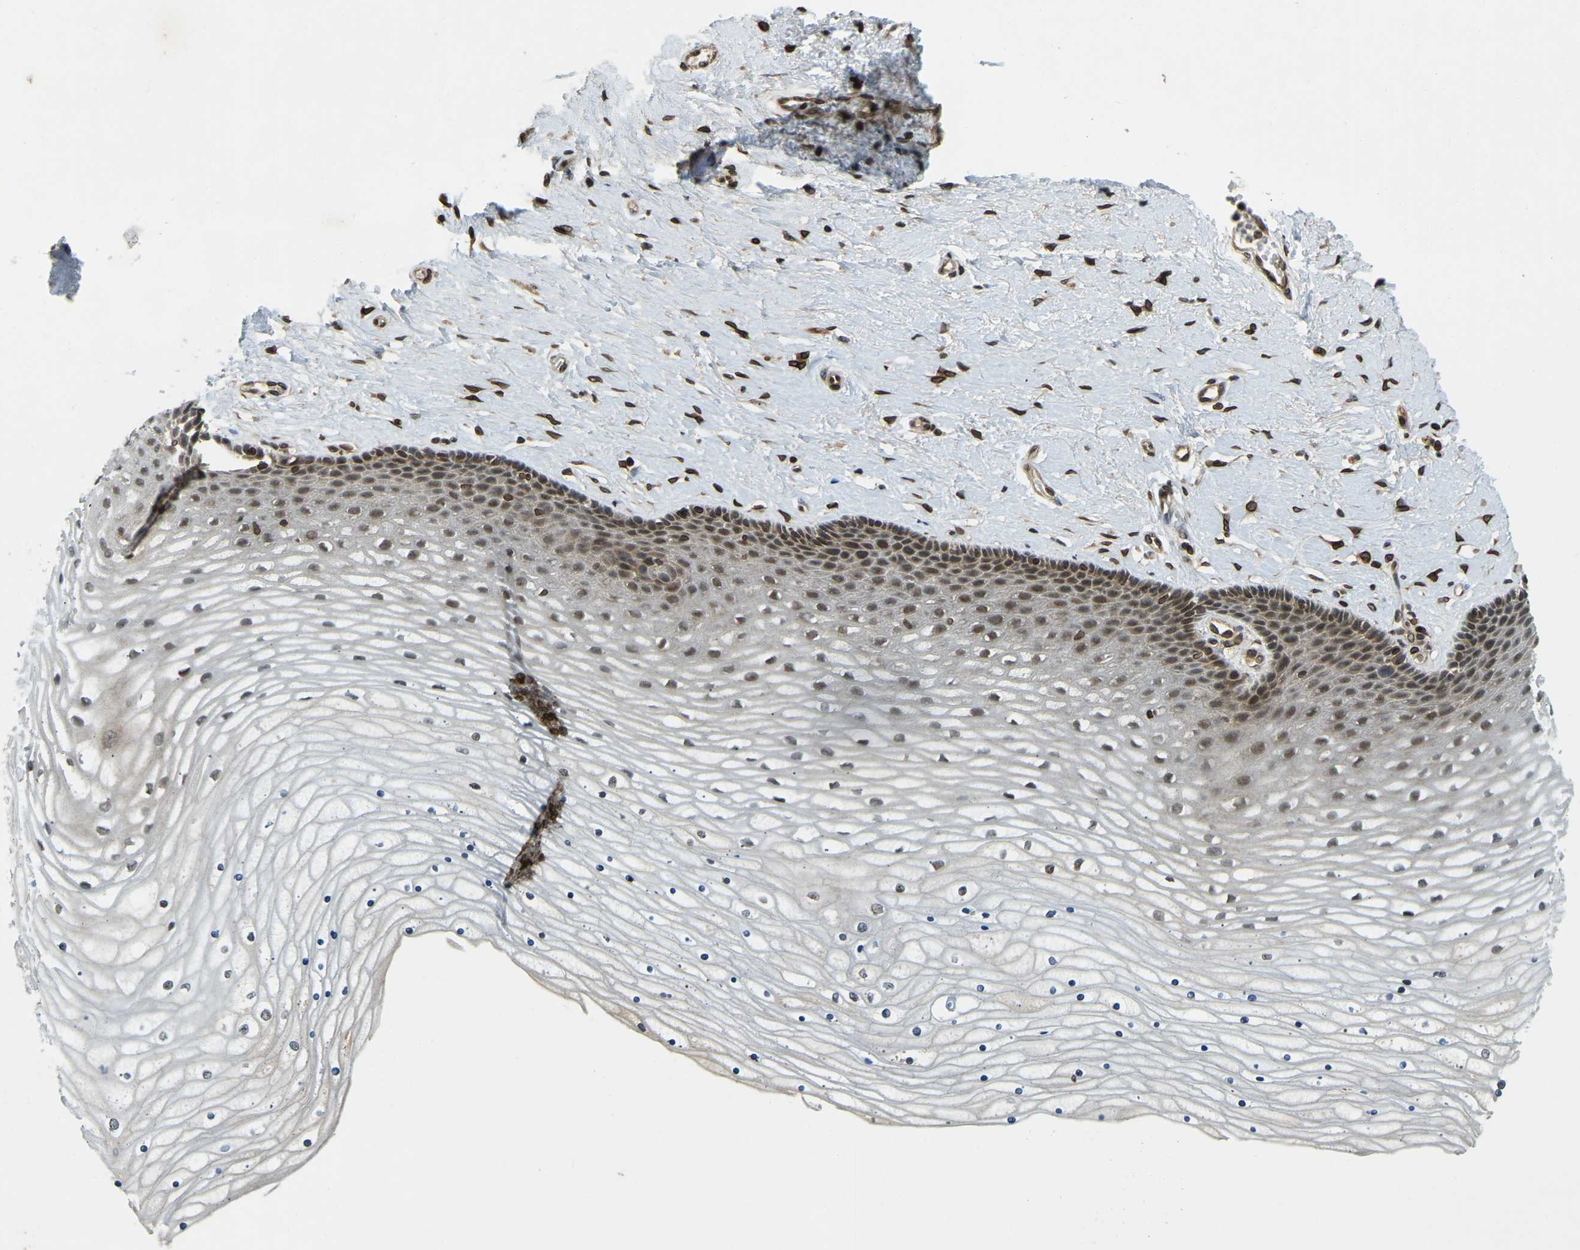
{"staining": {"intensity": "moderate", "quantity": ">75%", "location": "cytoplasmic/membranous"}, "tissue": "cervix", "cell_type": "Glandular cells", "image_type": "normal", "snomed": [{"axis": "morphology", "description": "Normal tissue, NOS"}, {"axis": "topography", "description": "Cervix"}], "caption": "Normal cervix shows moderate cytoplasmic/membranous expression in approximately >75% of glandular cells Using DAB (3,3'-diaminobenzidine) (brown) and hematoxylin (blue) stains, captured at high magnification using brightfield microscopy..", "gene": "SYNE1", "patient": {"sex": "female", "age": 39}}